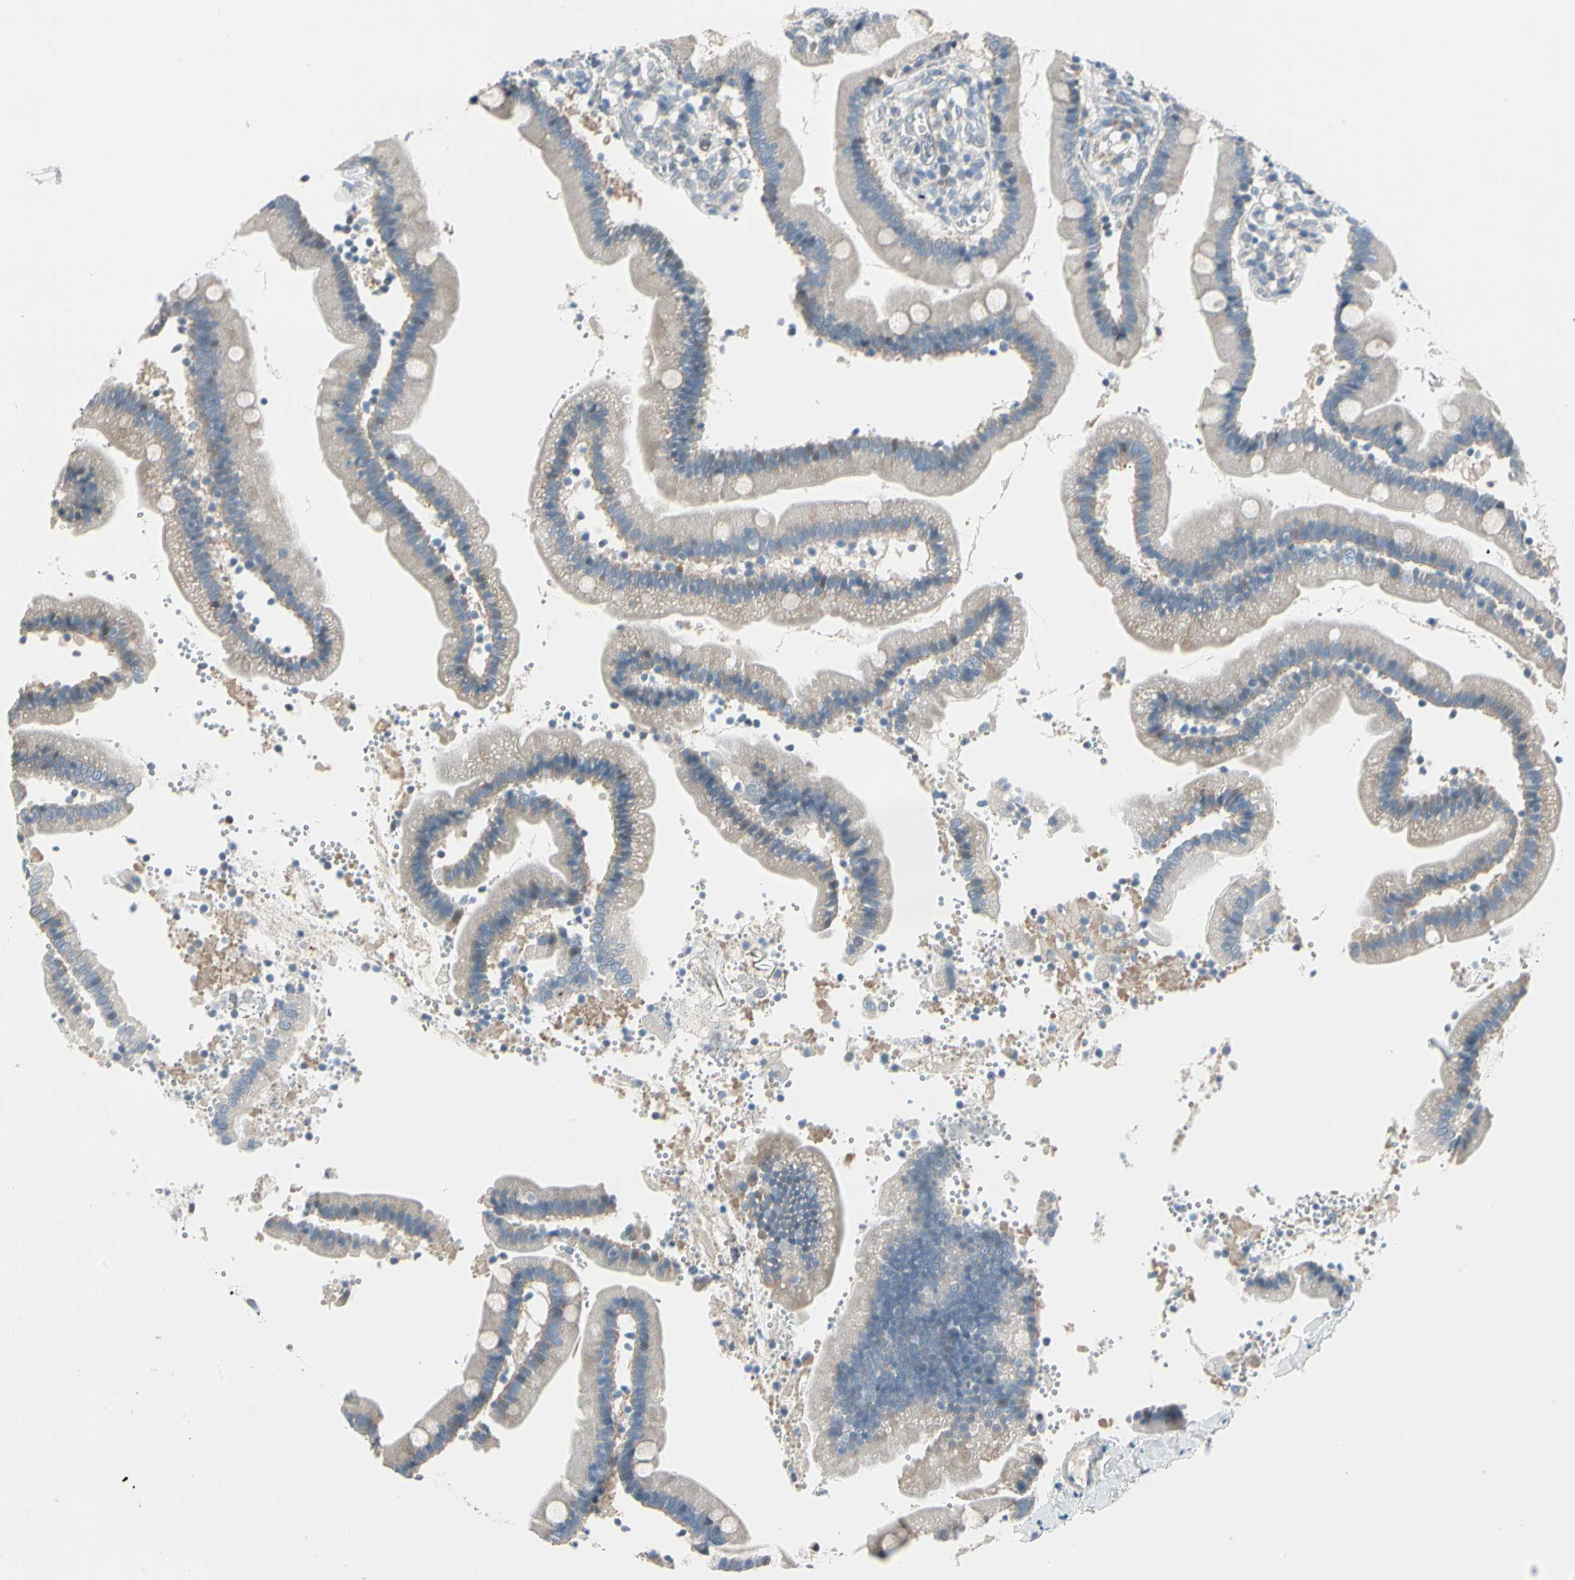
{"staining": {"intensity": "weak", "quantity": "25%-75%", "location": "cytoplasmic/membranous"}, "tissue": "duodenum", "cell_type": "Glandular cells", "image_type": "normal", "snomed": [{"axis": "morphology", "description": "Normal tissue, NOS"}, {"axis": "topography", "description": "Duodenum"}], "caption": "Protein positivity by immunohistochemistry demonstrates weak cytoplasmic/membranous staining in about 25%-75% of glandular cells in unremarkable duodenum. Immunohistochemistry stains the protein in brown and the nuclei are stained blue.", "gene": "STK40", "patient": {"sex": "male", "age": 66}}